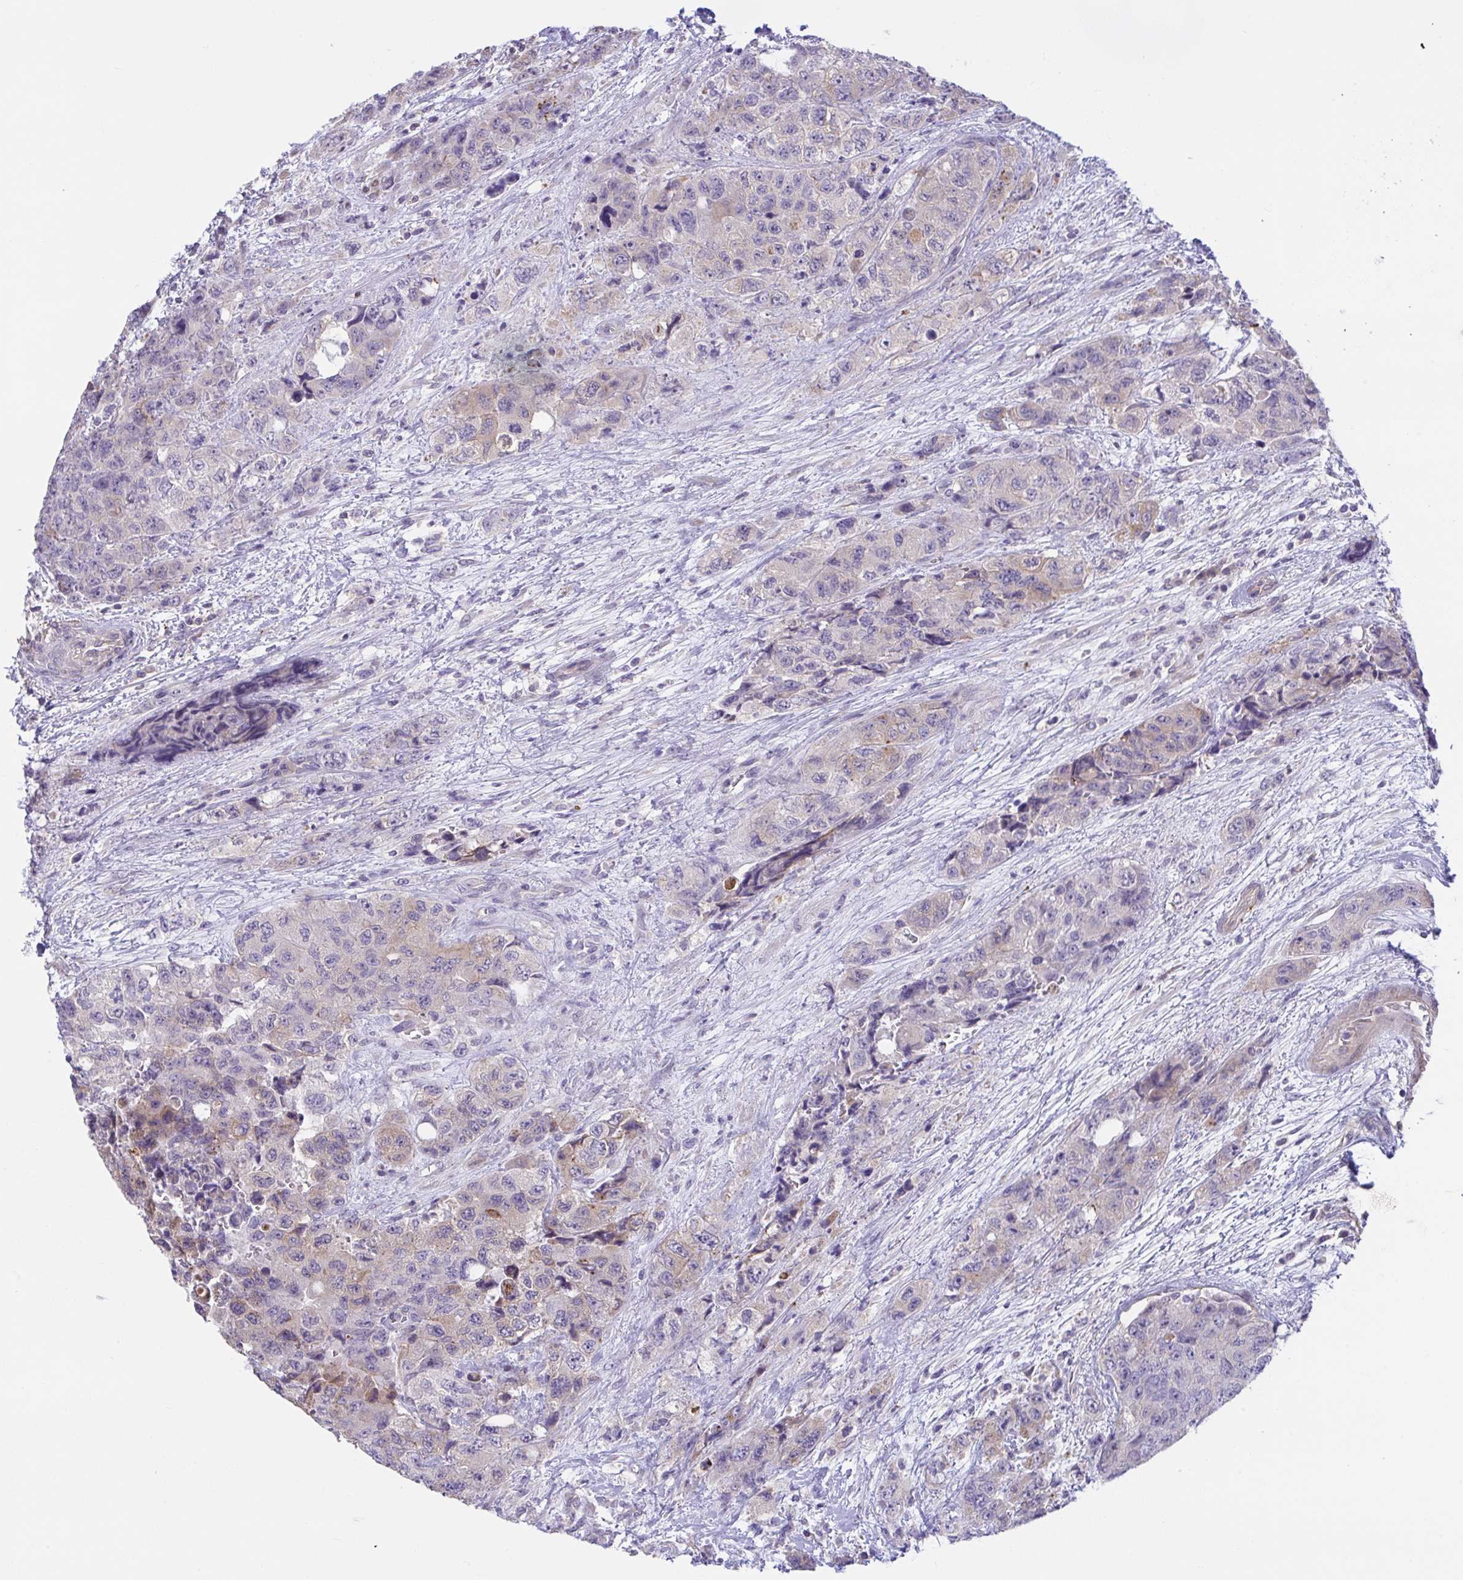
{"staining": {"intensity": "weak", "quantity": "<25%", "location": "cytoplasmic/membranous"}, "tissue": "urothelial cancer", "cell_type": "Tumor cells", "image_type": "cancer", "snomed": [{"axis": "morphology", "description": "Urothelial carcinoma, High grade"}, {"axis": "topography", "description": "Urinary bladder"}], "caption": "Photomicrograph shows no significant protein expression in tumor cells of urothelial carcinoma (high-grade). The staining was performed using DAB to visualize the protein expression in brown, while the nuclei were stained in blue with hematoxylin (Magnification: 20x).", "gene": "RHOXF1", "patient": {"sex": "female", "age": 78}}